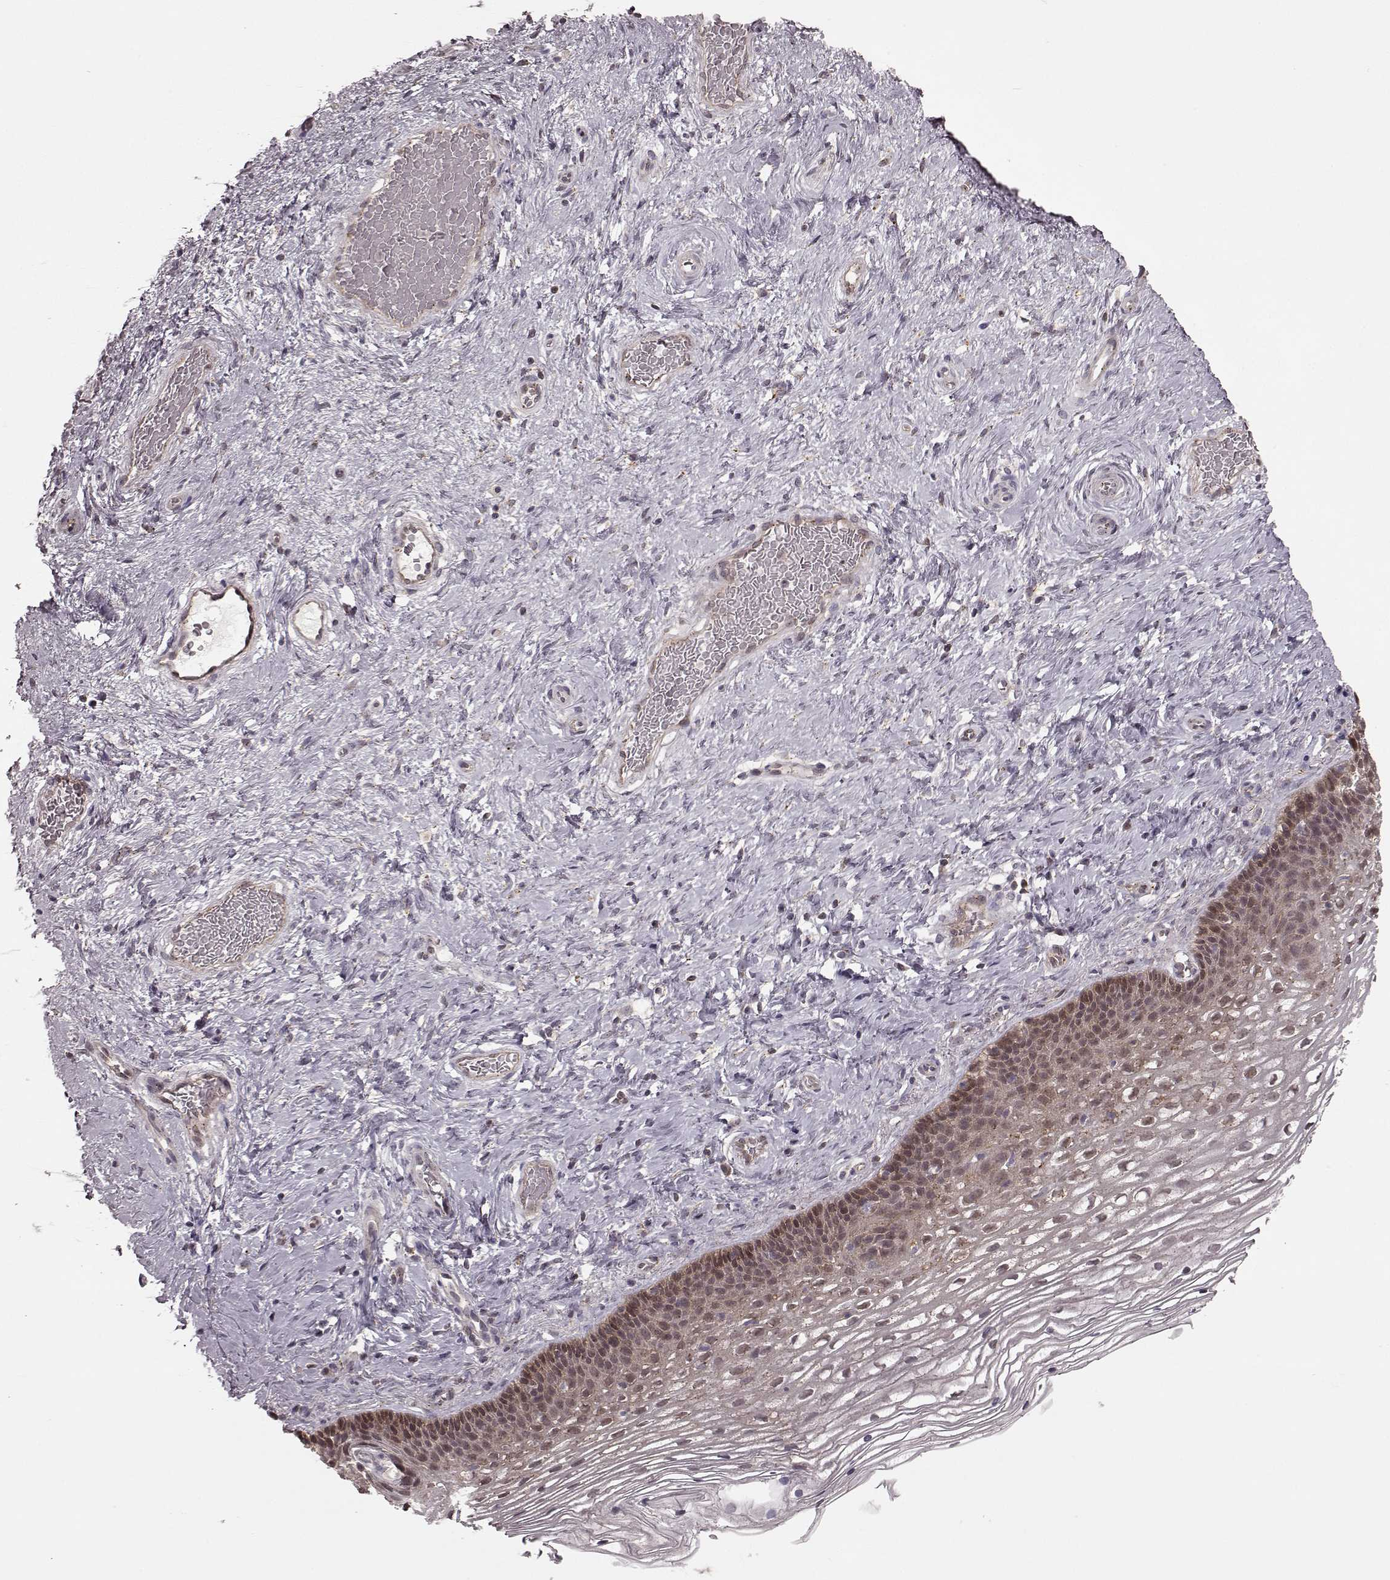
{"staining": {"intensity": "weak", "quantity": "25%-75%", "location": "cytoplasmic/membranous"}, "tissue": "cervix", "cell_type": "Glandular cells", "image_type": "normal", "snomed": [{"axis": "morphology", "description": "Normal tissue, NOS"}, {"axis": "topography", "description": "Cervix"}], "caption": "This histopathology image reveals normal cervix stained with immunohistochemistry (IHC) to label a protein in brown. The cytoplasmic/membranous of glandular cells show weak positivity for the protein. Nuclei are counter-stained blue.", "gene": "GSS", "patient": {"sex": "female", "age": 34}}